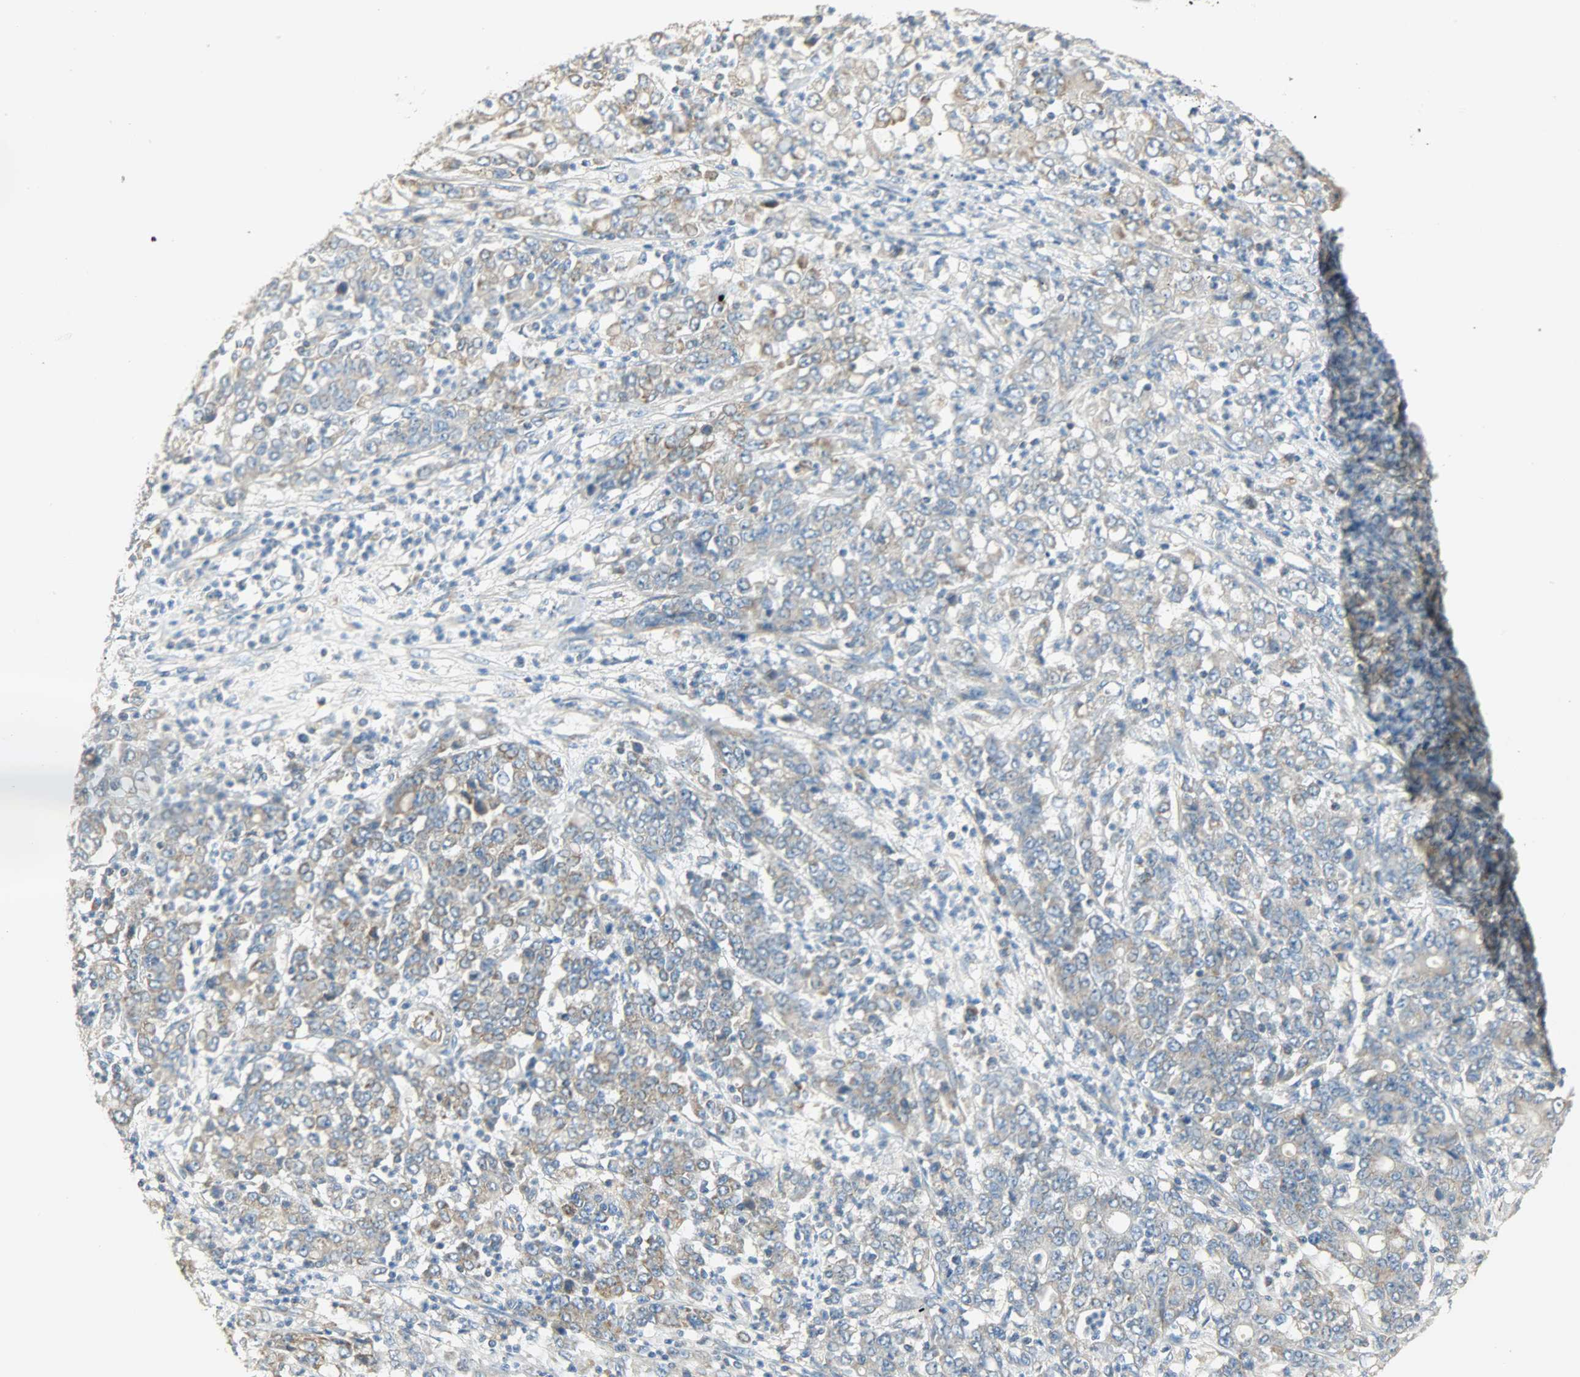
{"staining": {"intensity": "moderate", "quantity": ">75%", "location": "cytoplasmic/membranous"}, "tissue": "stomach cancer", "cell_type": "Tumor cells", "image_type": "cancer", "snomed": [{"axis": "morphology", "description": "Adenocarcinoma, NOS"}, {"axis": "topography", "description": "Stomach, lower"}], "caption": "Immunohistochemistry (IHC) staining of stomach cancer, which exhibits medium levels of moderate cytoplasmic/membranous staining in about >75% of tumor cells indicating moderate cytoplasmic/membranous protein positivity. The staining was performed using DAB (brown) for protein detection and nuclei were counterstained in hematoxylin (blue).", "gene": "NNT", "patient": {"sex": "female", "age": 71}}